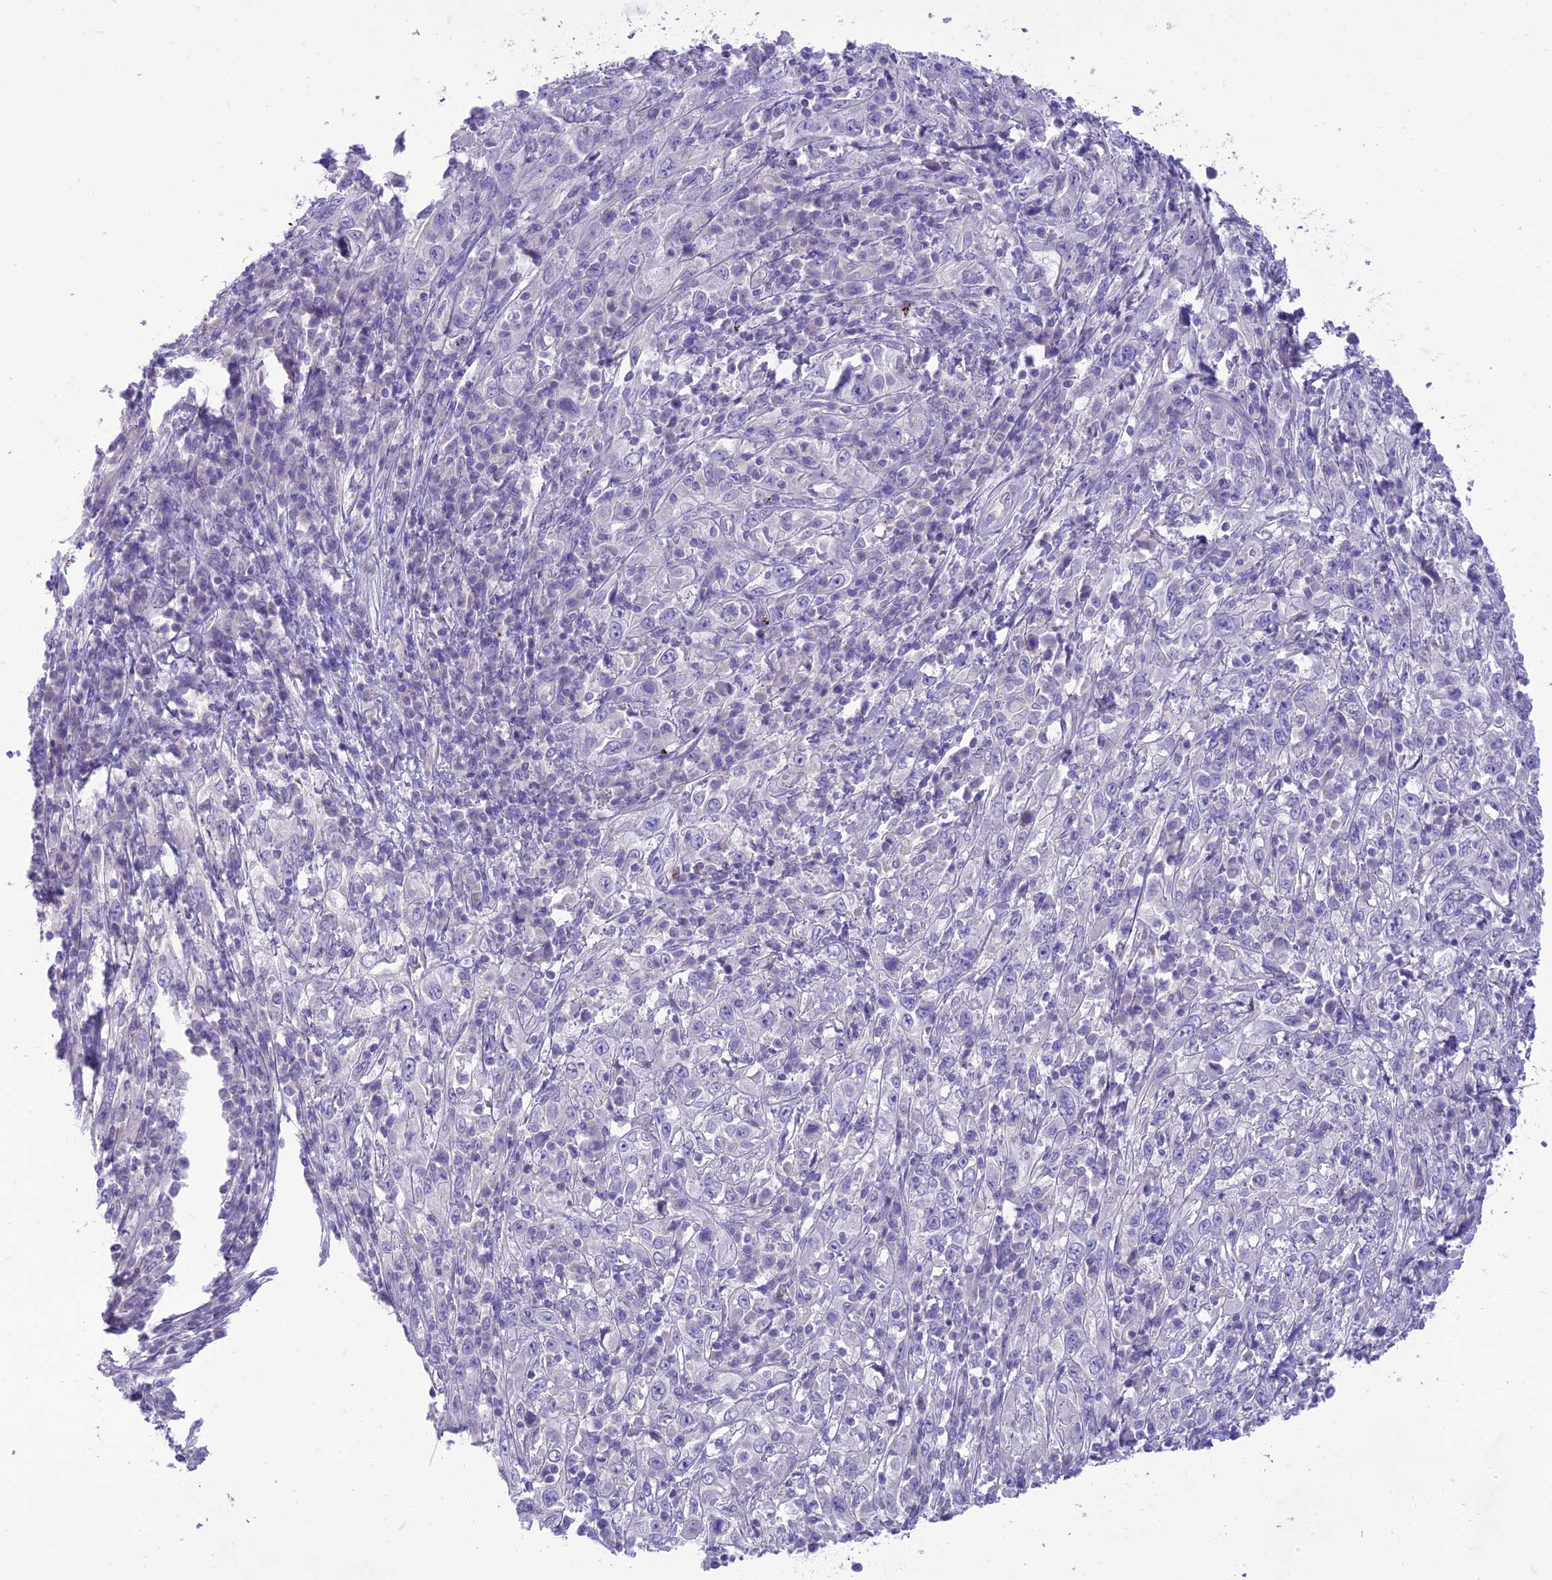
{"staining": {"intensity": "negative", "quantity": "none", "location": "none"}, "tissue": "cervical cancer", "cell_type": "Tumor cells", "image_type": "cancer", "snomed": [{"axis": "morphology", "description": "Squamous cell carcinoma, NOS"}, {"axis": "topography", "description": "Cervix"}], "caption": "Immunohistochemistry (IHC) of human cervical cancer (squamous cell carcinoma) displays no staining in tumor cells. (DAB (3,3'-diaminobenzidine) immunohistochemistry, high magnification).", "gene": "DHDH", "patient": {"sex": "female", "age": 46}}